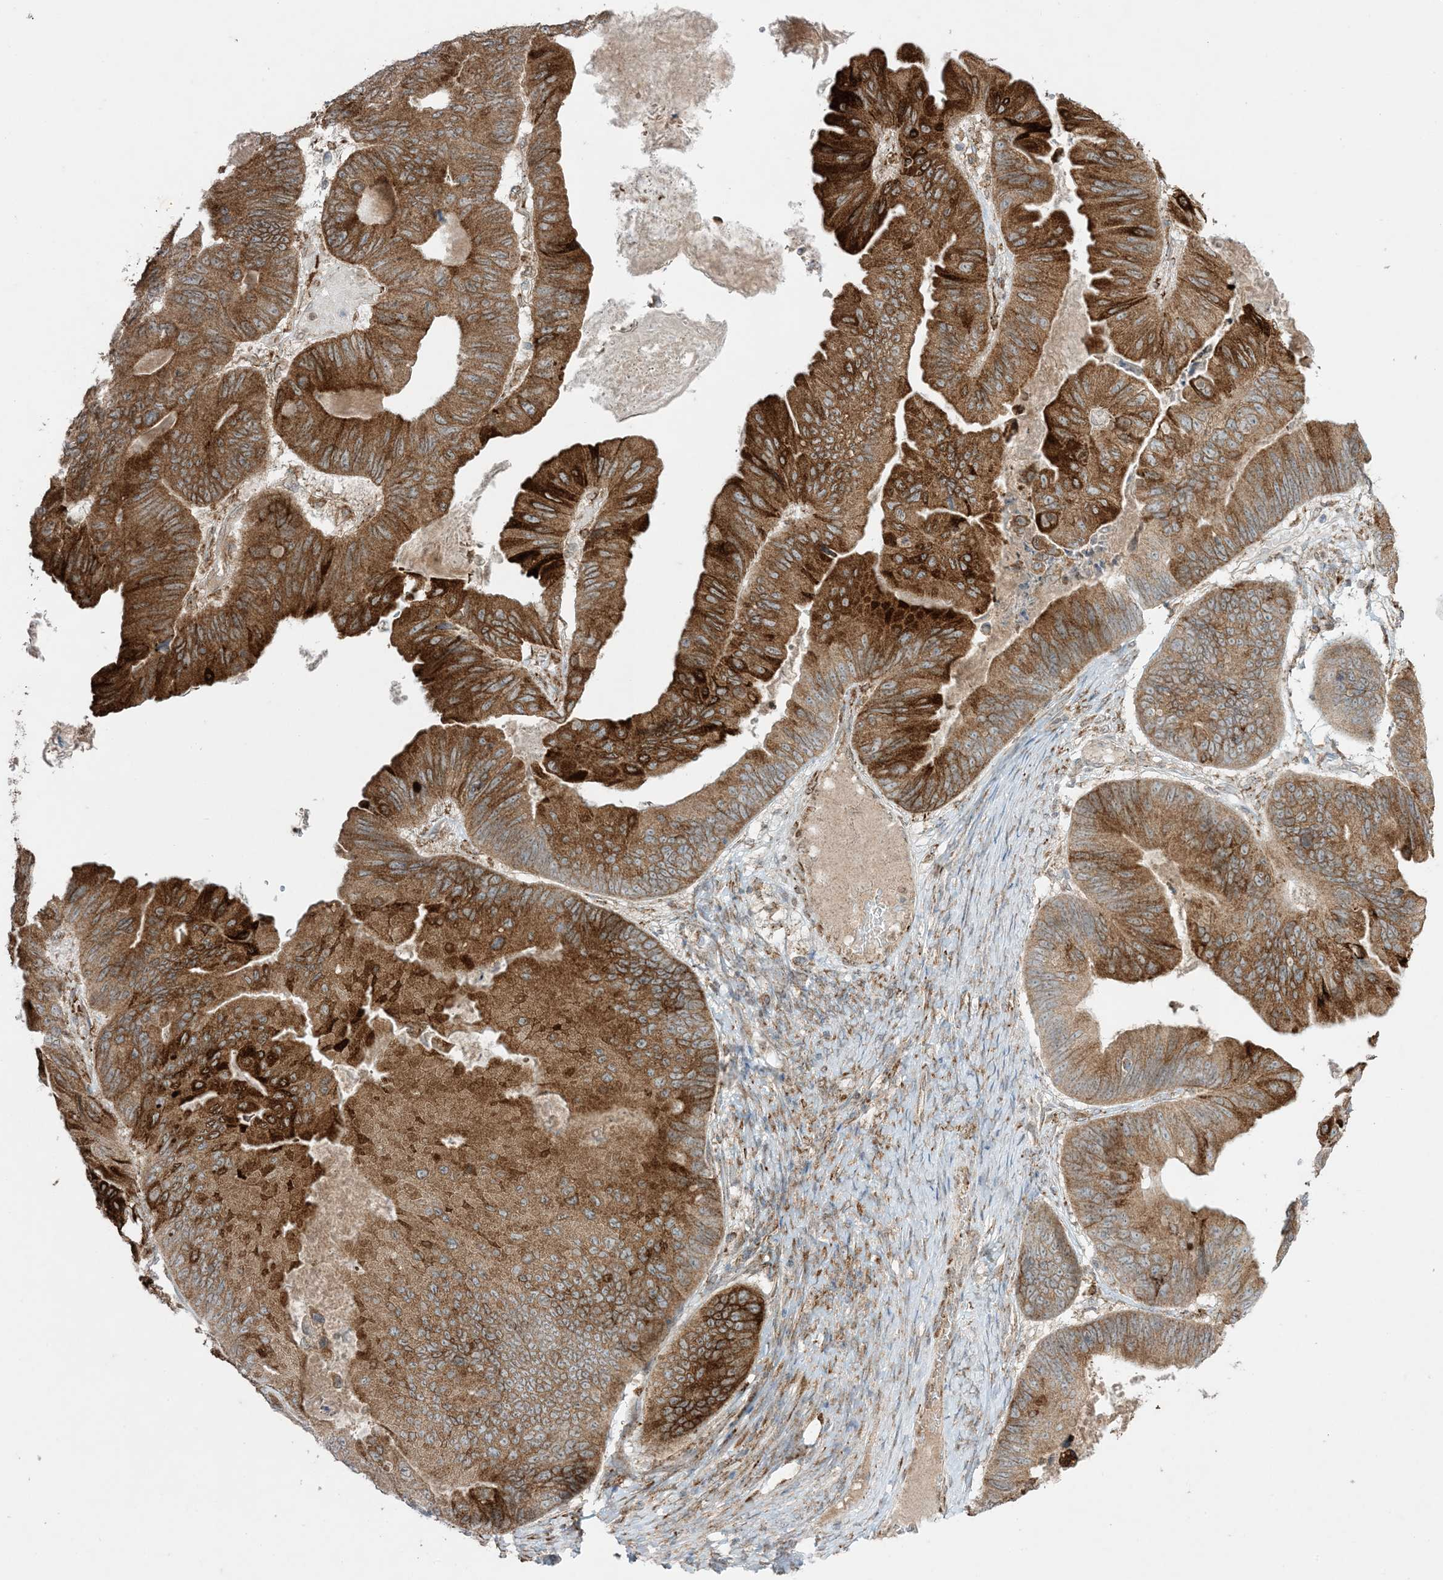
{"staining": {"intensity": "strong", "quantity": ">75%", "location": "cytoplasmic/membranous"}, "tissue": "ovarian cancer", "cell_type": "Tumor cells", "image_type": "cancer", "snomed": [{"axis": "morphology", "description": "Cystadenocarcinoma, mucinous, NOS"}, {"axis": "topography", "description": "Ovary"}], "caption": "This is an image of IHC staining of mucinous cystadenocarcinoma (ovarian), which shows strong staining in the cytoplasmic/membranous of tumor cells.", "gene": "ODC1", "patient": {"sex": "female", "age": 61}}